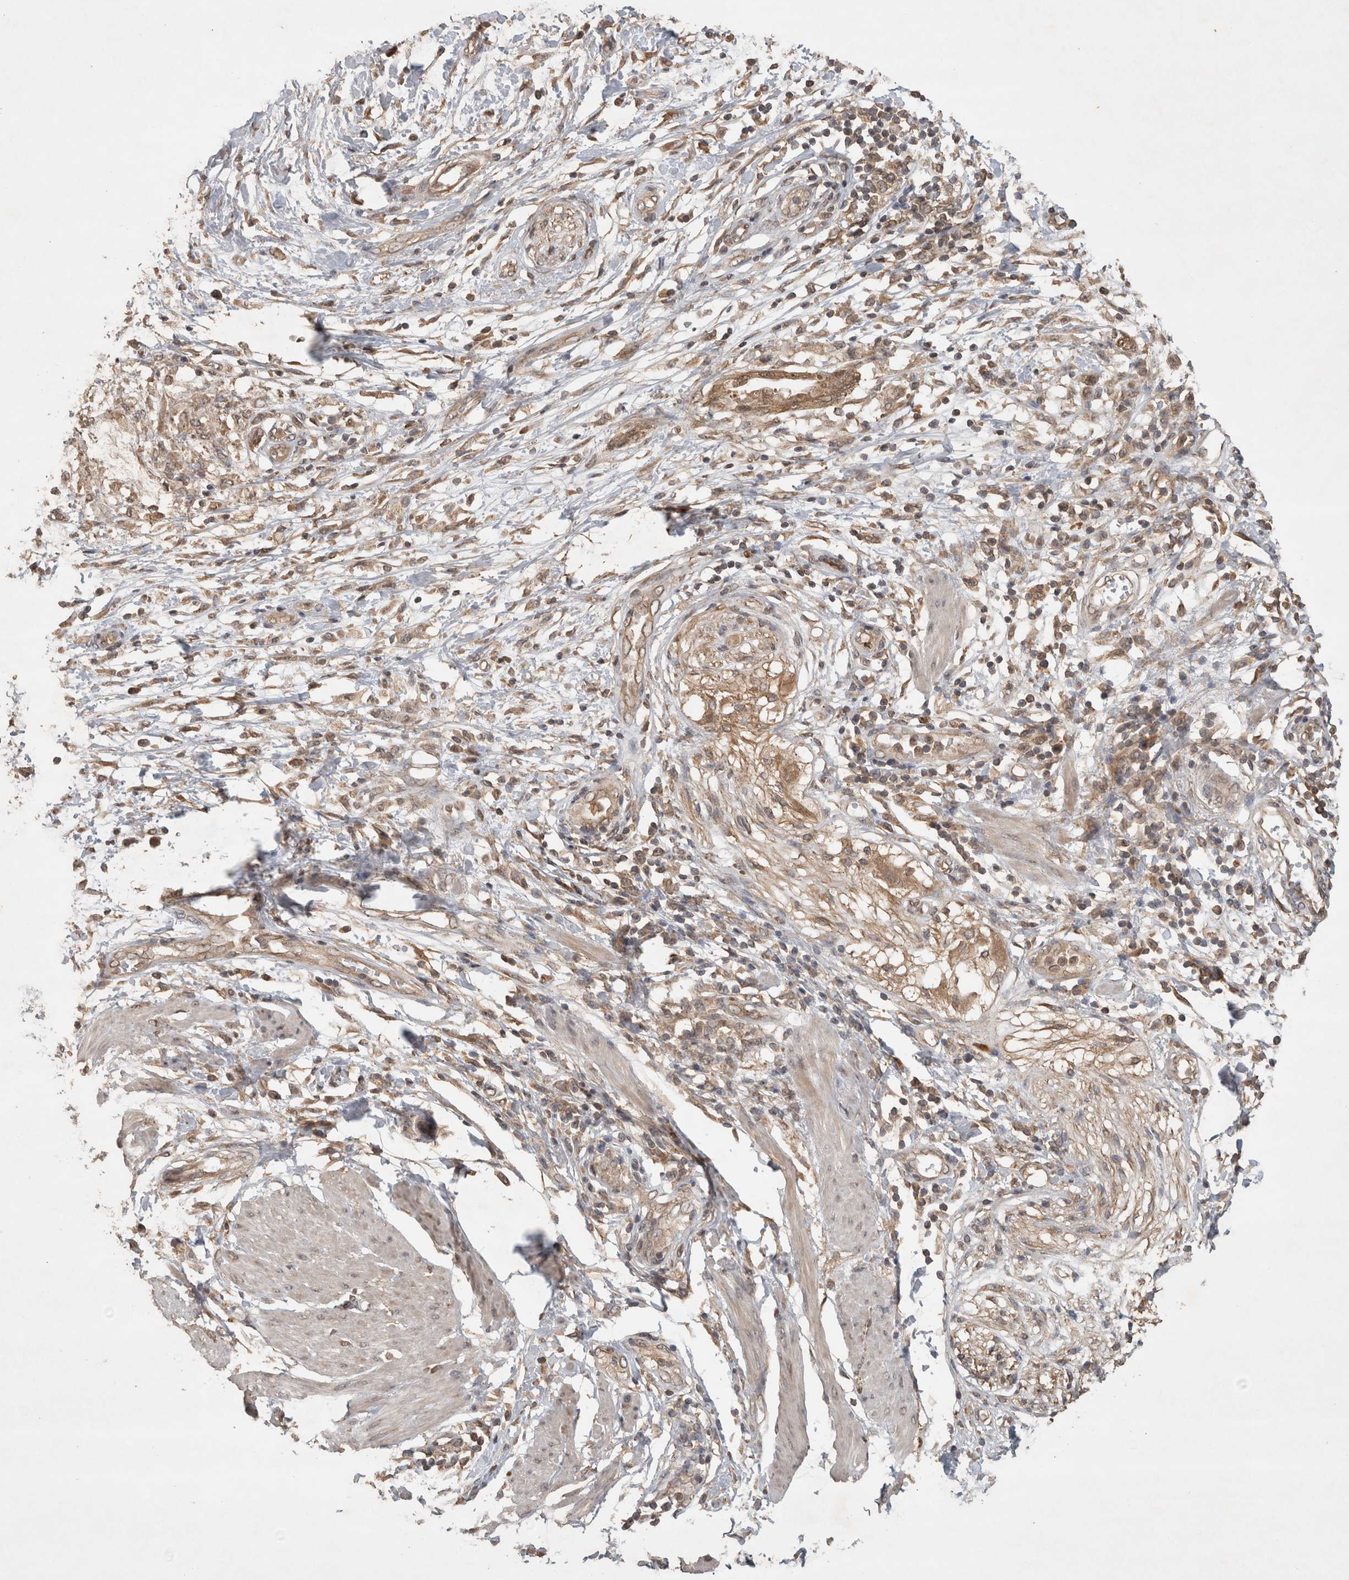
{"staining": {"intensity": "moderate", "quantity": ">75%", "location": "cytoplasmic/membranous,nuclear"}, "tissue": "pancreatic cancer", "cell_type": "Tumor cells", "image_type": "cancer", "snomed": [{"axis": "morphology", "description": "Normal tissue, NOS"}, {"axis": "morphology", "description": "Adenocarcinoma, NOS"}, {"axis": "topography", "description": "Pancreas"}, {"axis": "topography", "description": "Duodenum"}], "caption": "About >75% of tumor cells in human adenocarcinoma (pancreatic) show moderate cytoplasmic/membranous and nuclear protein staining as visualized by brown immunohistochemical staining.", "gene": "OTUD7B", "patient": {"sex": "female", "age": 60}}